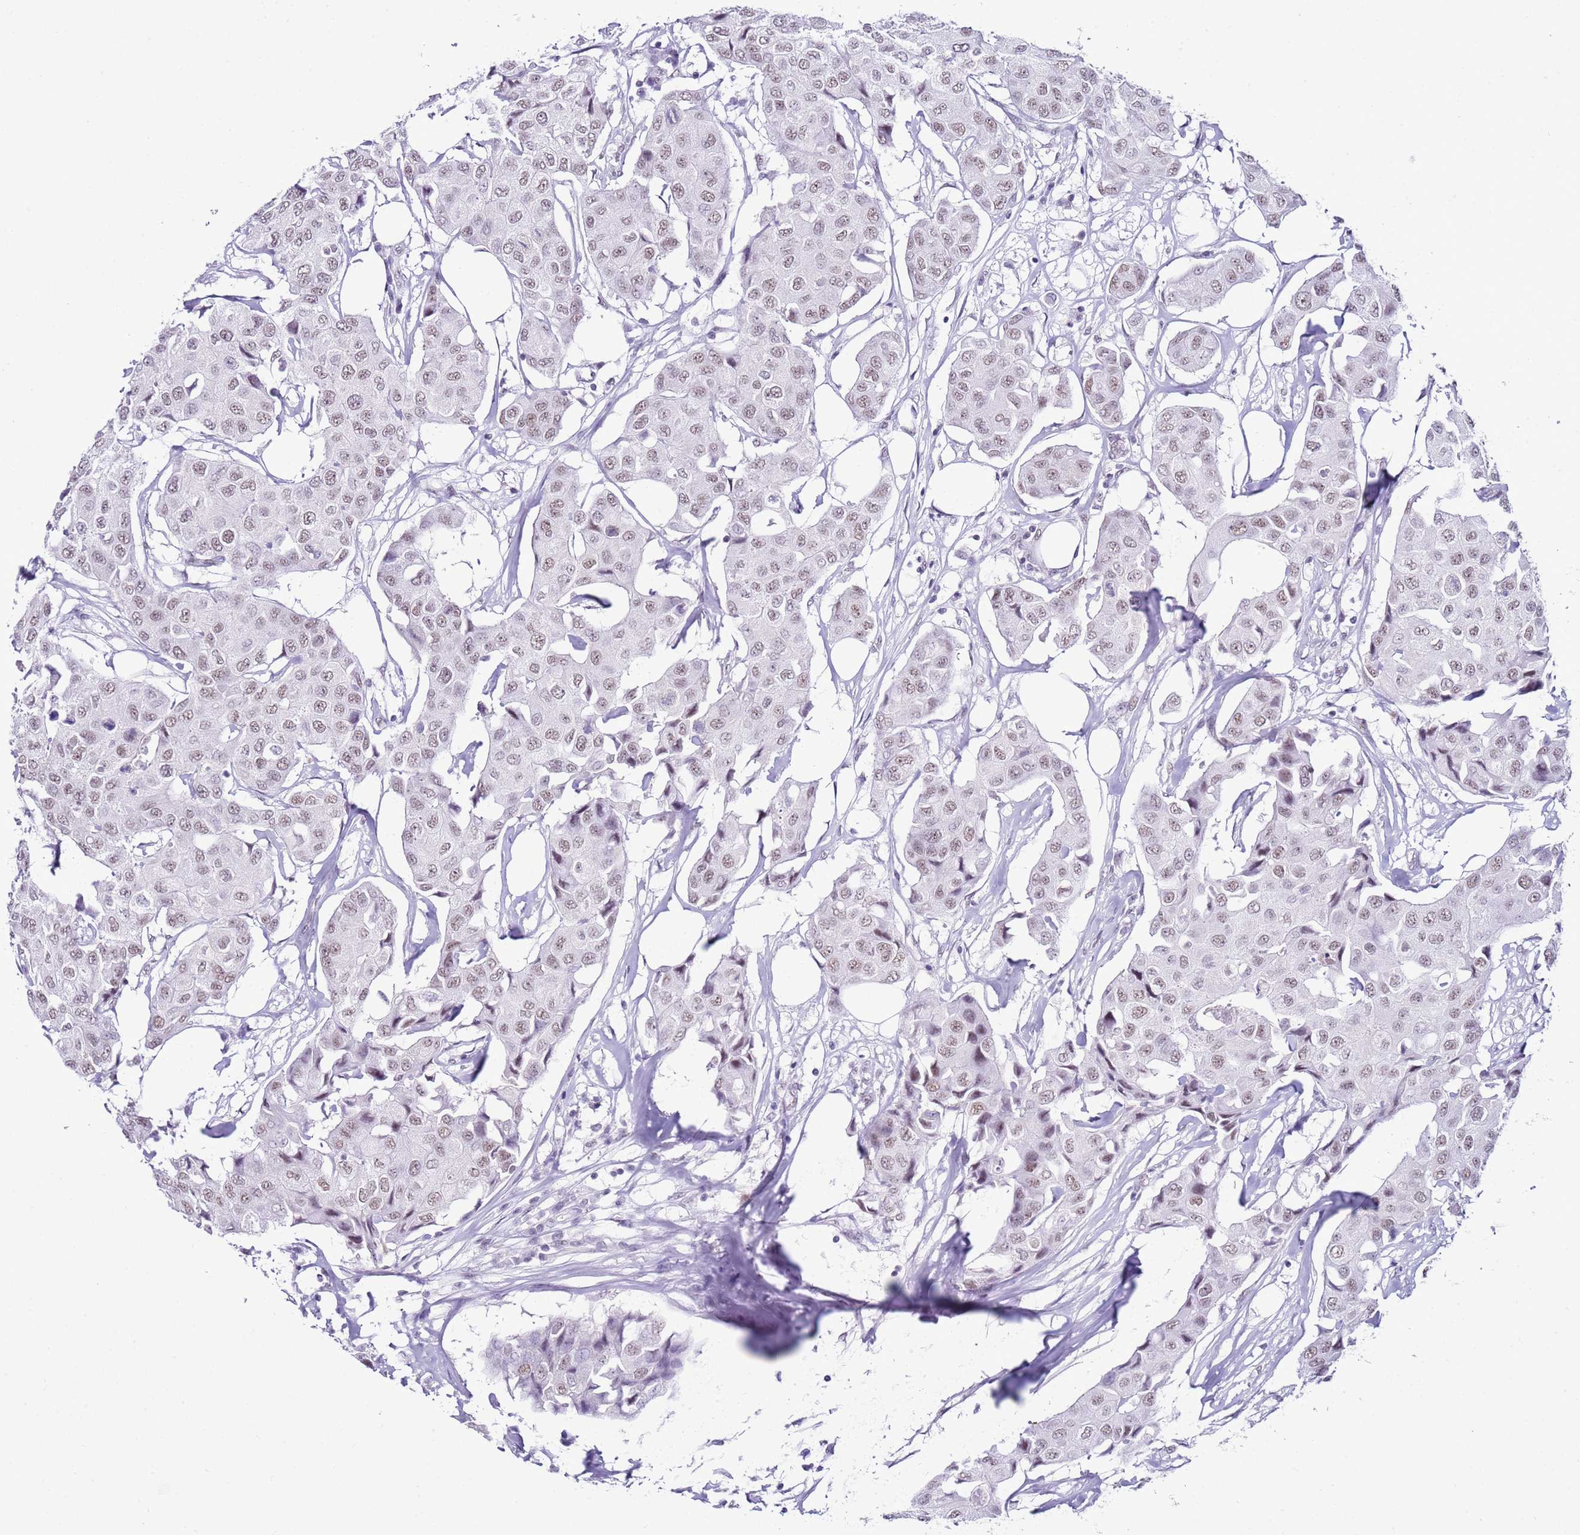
{"staining": {"intensity": "weak", "quantity": ">75%", "location": "nuclear"}, "tissue": "breast cancer", "cell_type": "Tumor cells", "image_type": "cancer", "snomed": [{"axis": "morphology", "description": "Duct carcinoma"}, {"axis": "topography", "description": "Breast"}], "caption": "Protein staining reveals weak nuclear expression in approximately >75% of tumor cells in intraductal carcinoma (breast). (Brightfield microscopy of DAB IHC at high magnification).", "gene": "DHX15", "patient": {"sex": "female", "age": 80}}